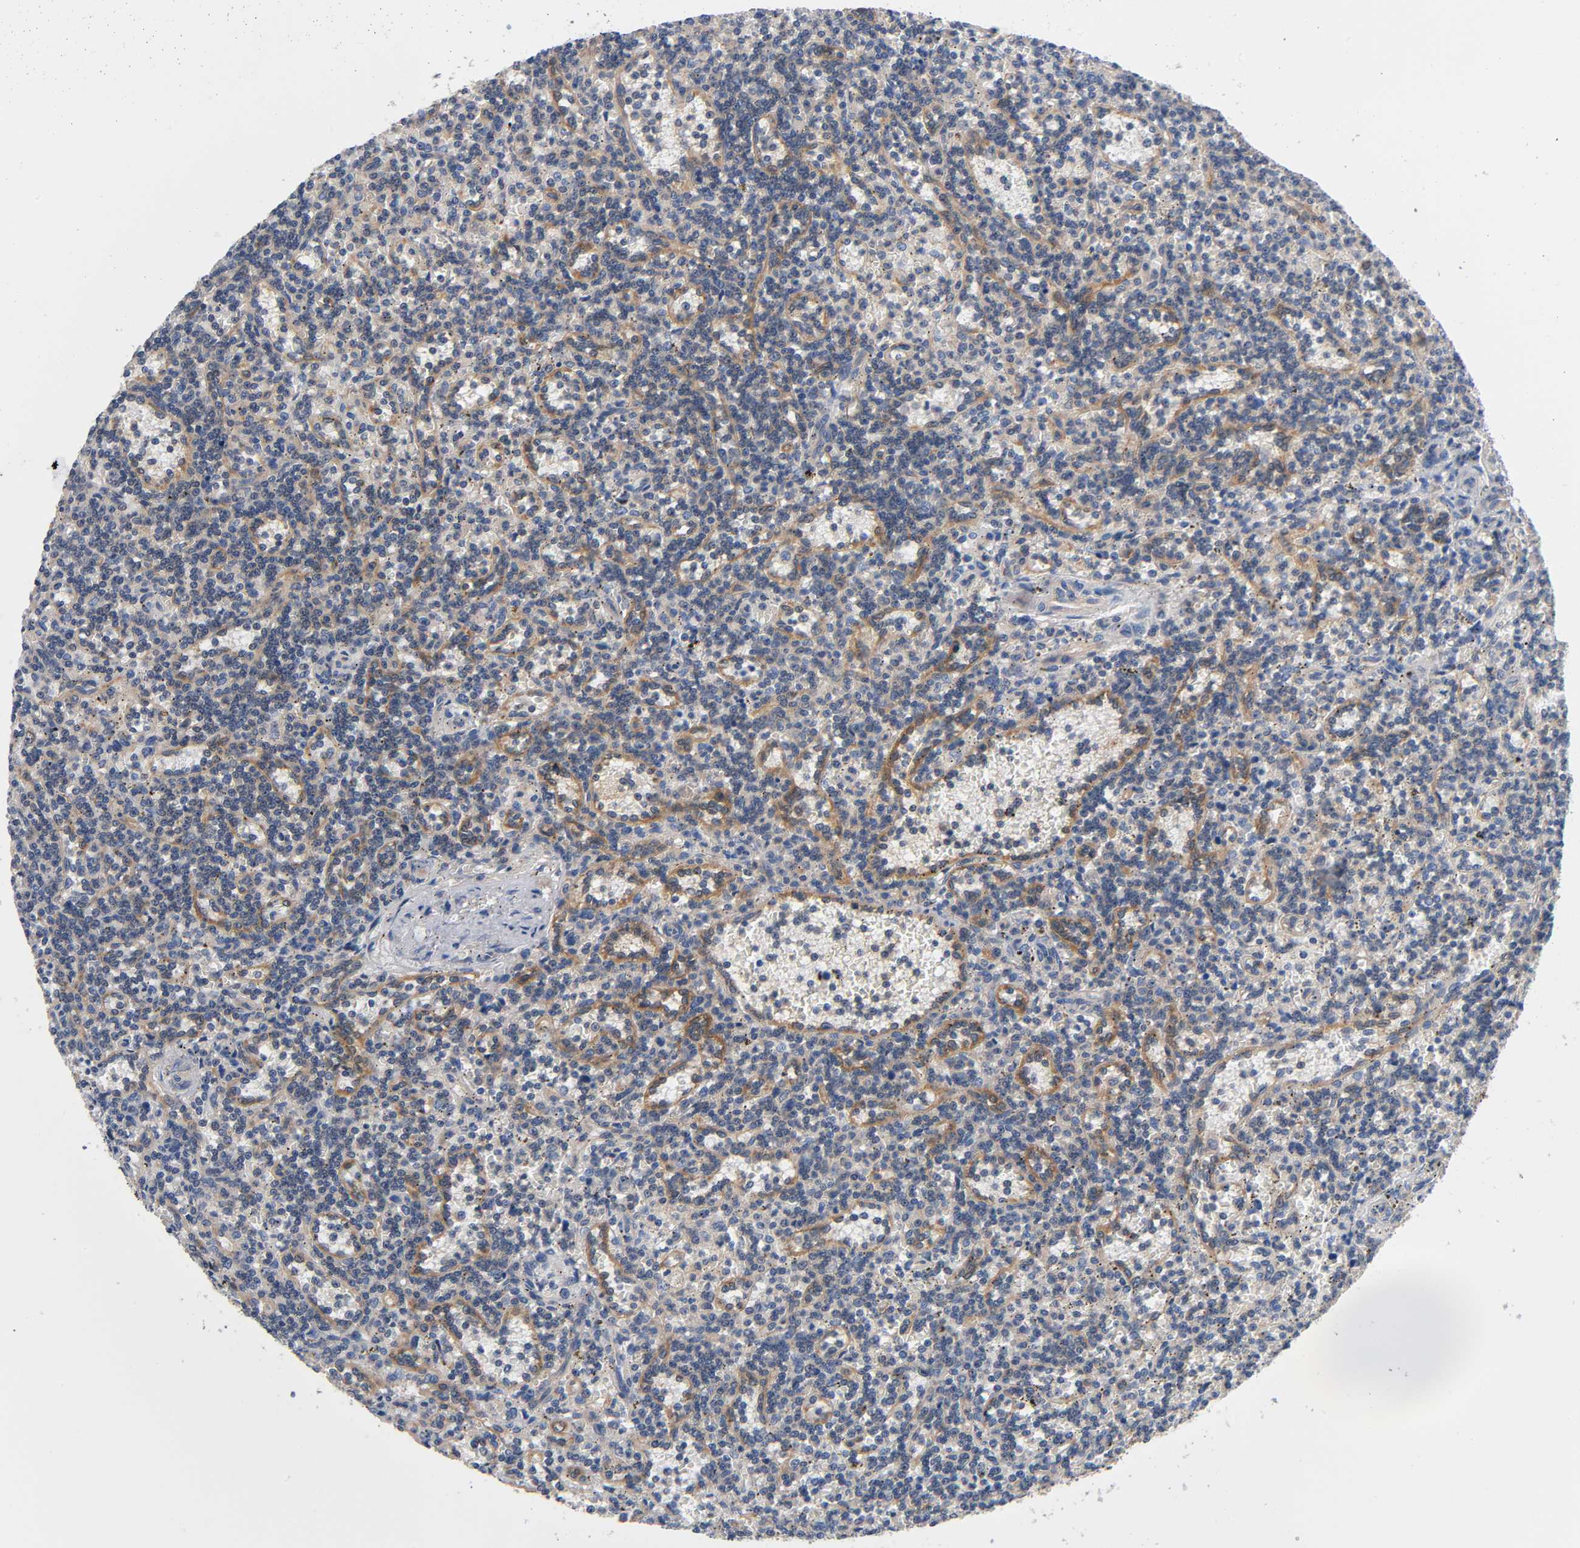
{"staining": {"intensity": "weak", "quantity": ">75%", "location": "cytoplasmic/membranous"}, "tissue": "lymphoma", "cell_type": "Tumor cells", "image_type": "cancer", "snomed": [{"axis": "morphology", "description": "Malignant lymphoma, non-Hodgkin's type, Low grade"}, {"axis": "topography", "description": "Spleen"}], "caption": "IHC of human lymphoma reveals low levels of weak cytoplasmic/membranous staining in approximately >75% of tumor cells. Immunohistochemistry stains the protein of interest in brown and the nuclei are stained blue.", "gene": "PRKAB1", "patient": {"sex": "male", "age": 73}}